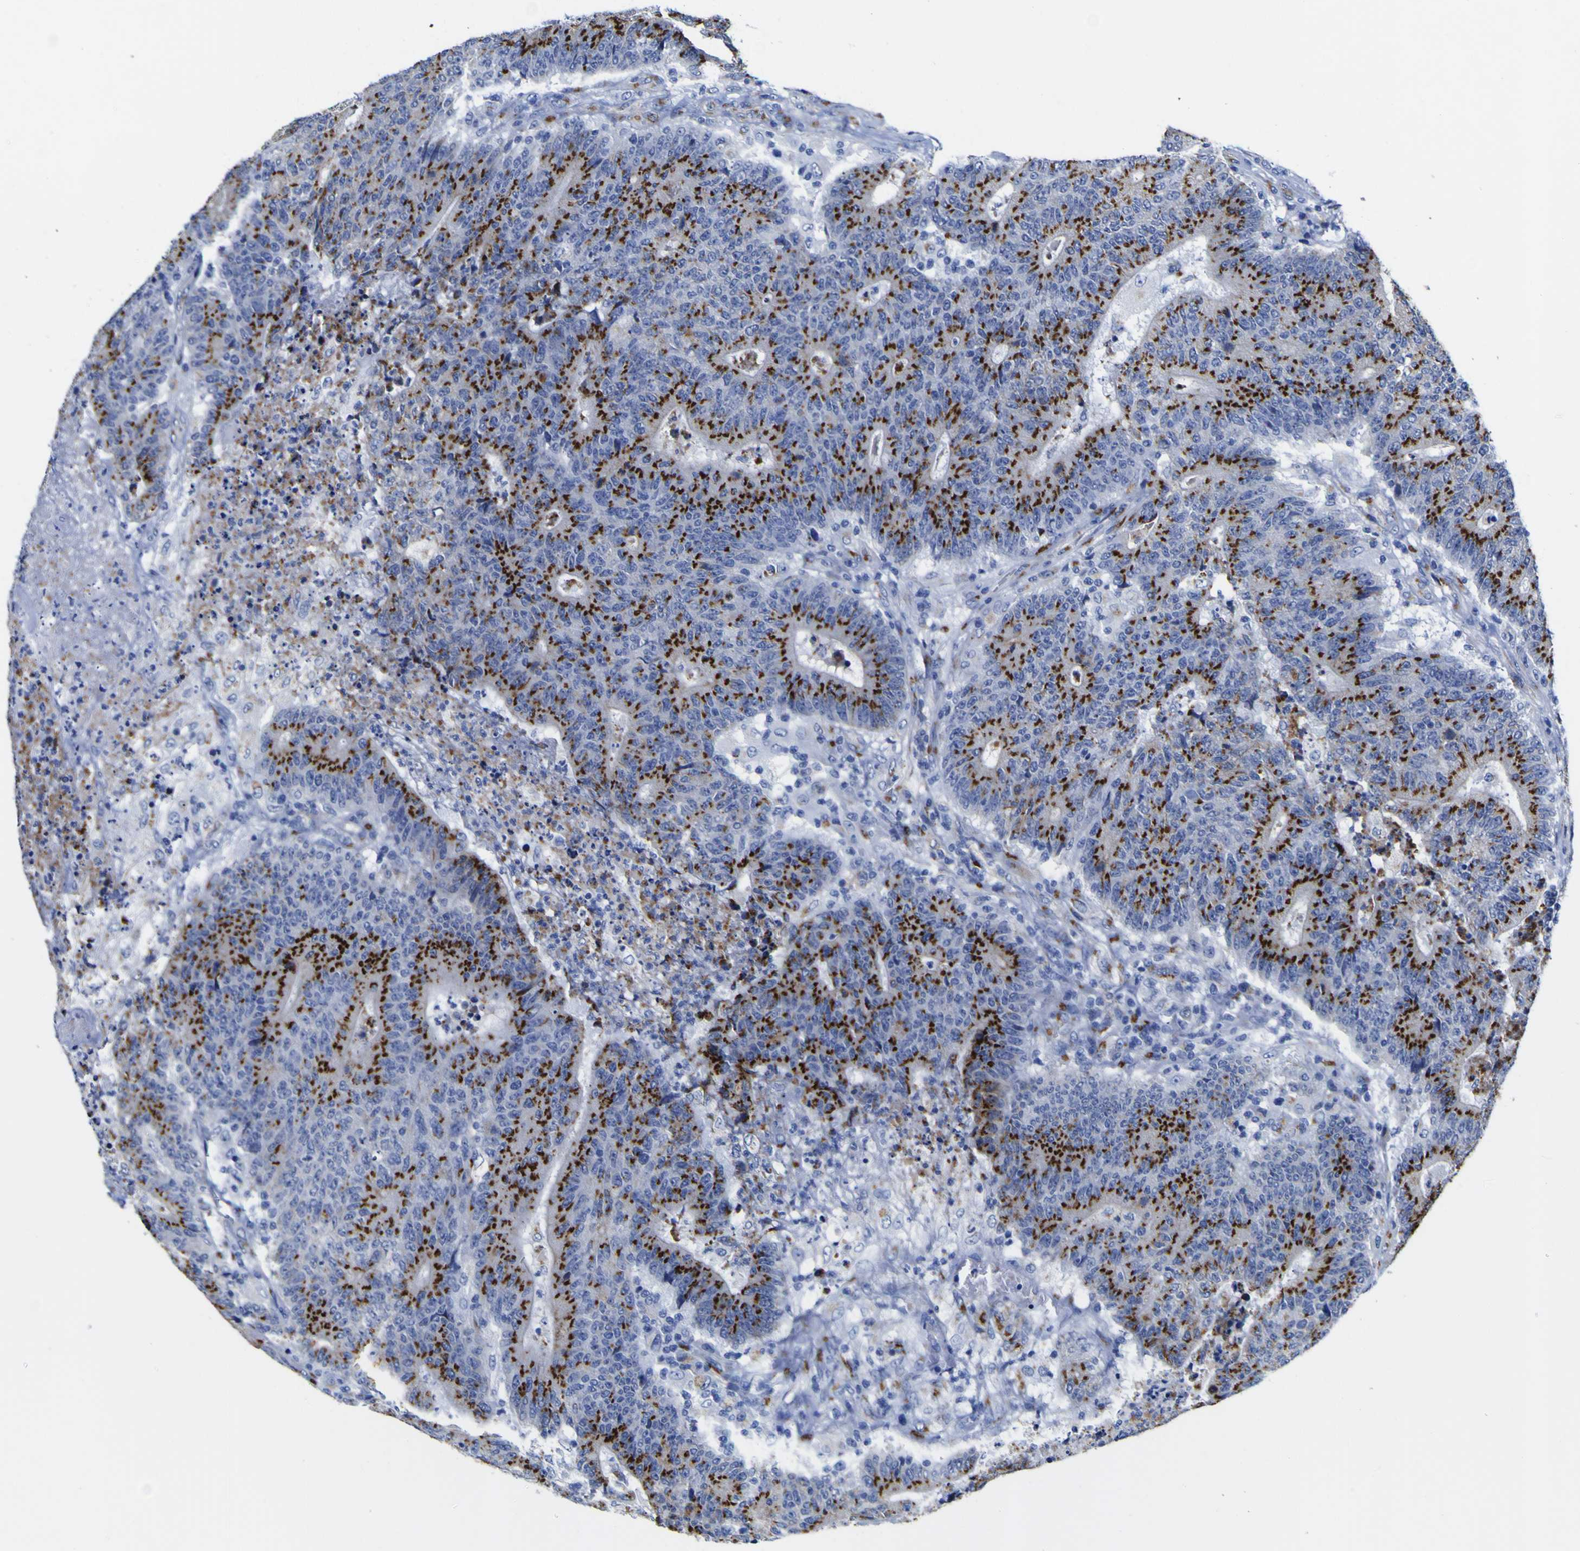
{"staining": {"intensity": "strong", "quantity": ">75%", "location": "cytoplasmic/membranous"}, "tissue": "colorectal cancer", "cell_type": "Tumor cells", "image_type": "cancer", "snomed": [{"axis": "morphology", "description": "Normal tissue, NOS"}, {"axis": "morphology", "description": "Adenocarcinoma, NOS"}, {"axis": "topography", "description": "Colon"}], "caption": "Colorectal adenocarcinoma was stained to show a protein in brown. There is high levels of strong cytoplasmic/membranous expression in approximately >75% of tumor cells. (DAB IHC with brightfield microscopy, high magnification).", "gene": "GOLM1", "patient": {"sex": "female", "age": 75}}